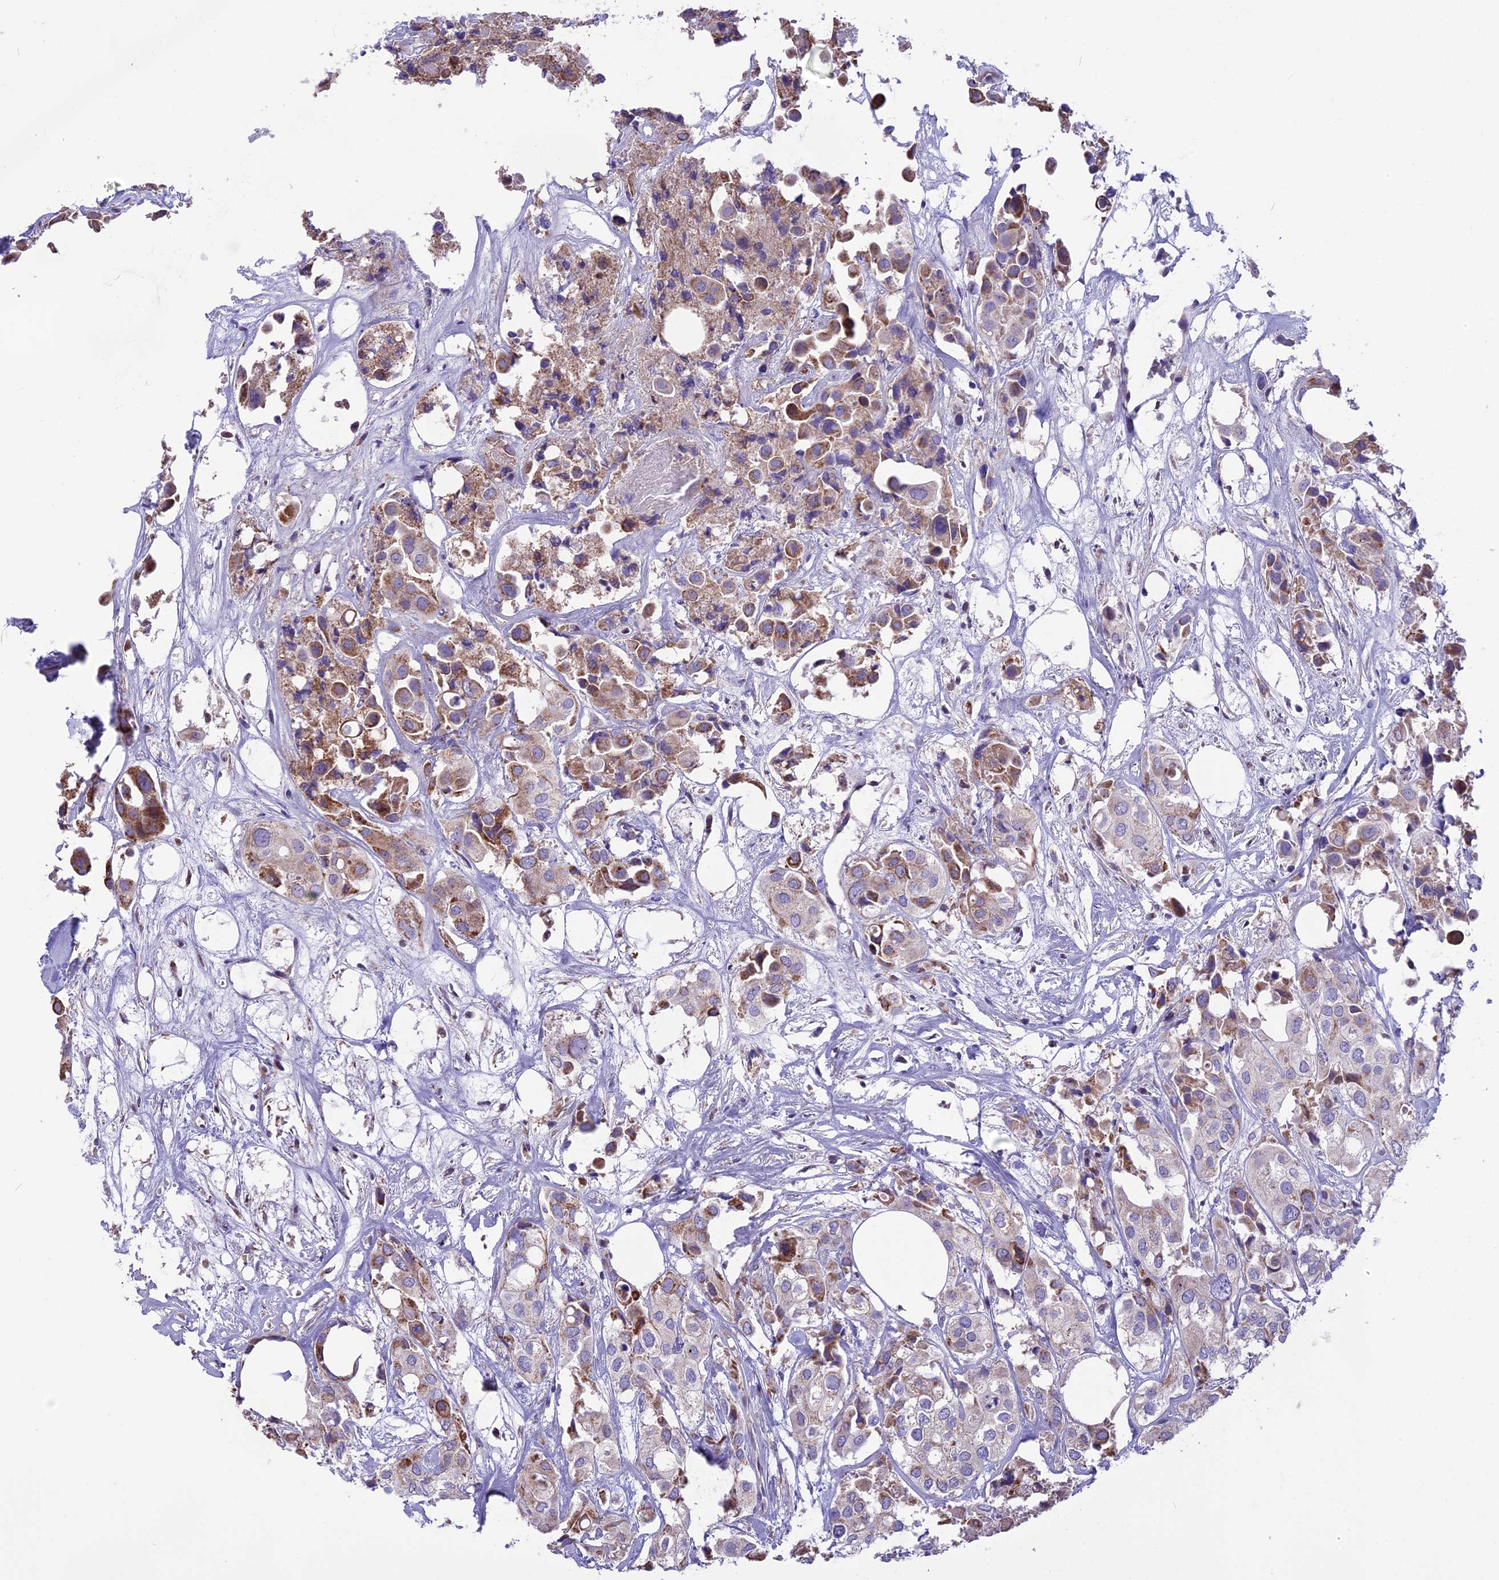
{"staining": {"intensity": "moderate", "quantity": "<25%", "location": "cytoplasmic/membranous"}, "tissue": "urothelial cancer", "cell_type": "Tumor cells", "image_type": "cancer", "snomed": [{"axis": "morphology", "description": "Urothelial carcinoma, High grade"}, {"axis": "topography", "description": "Urinary bladder"}], "caption": "A brown stain labels moderate cytoplasmic/membranous expression of a protein in human urothelial carcinoma (high-grade) tumor cells.", "gene": "DOC2B", "patient": {"sex": "male", "age": 64}}